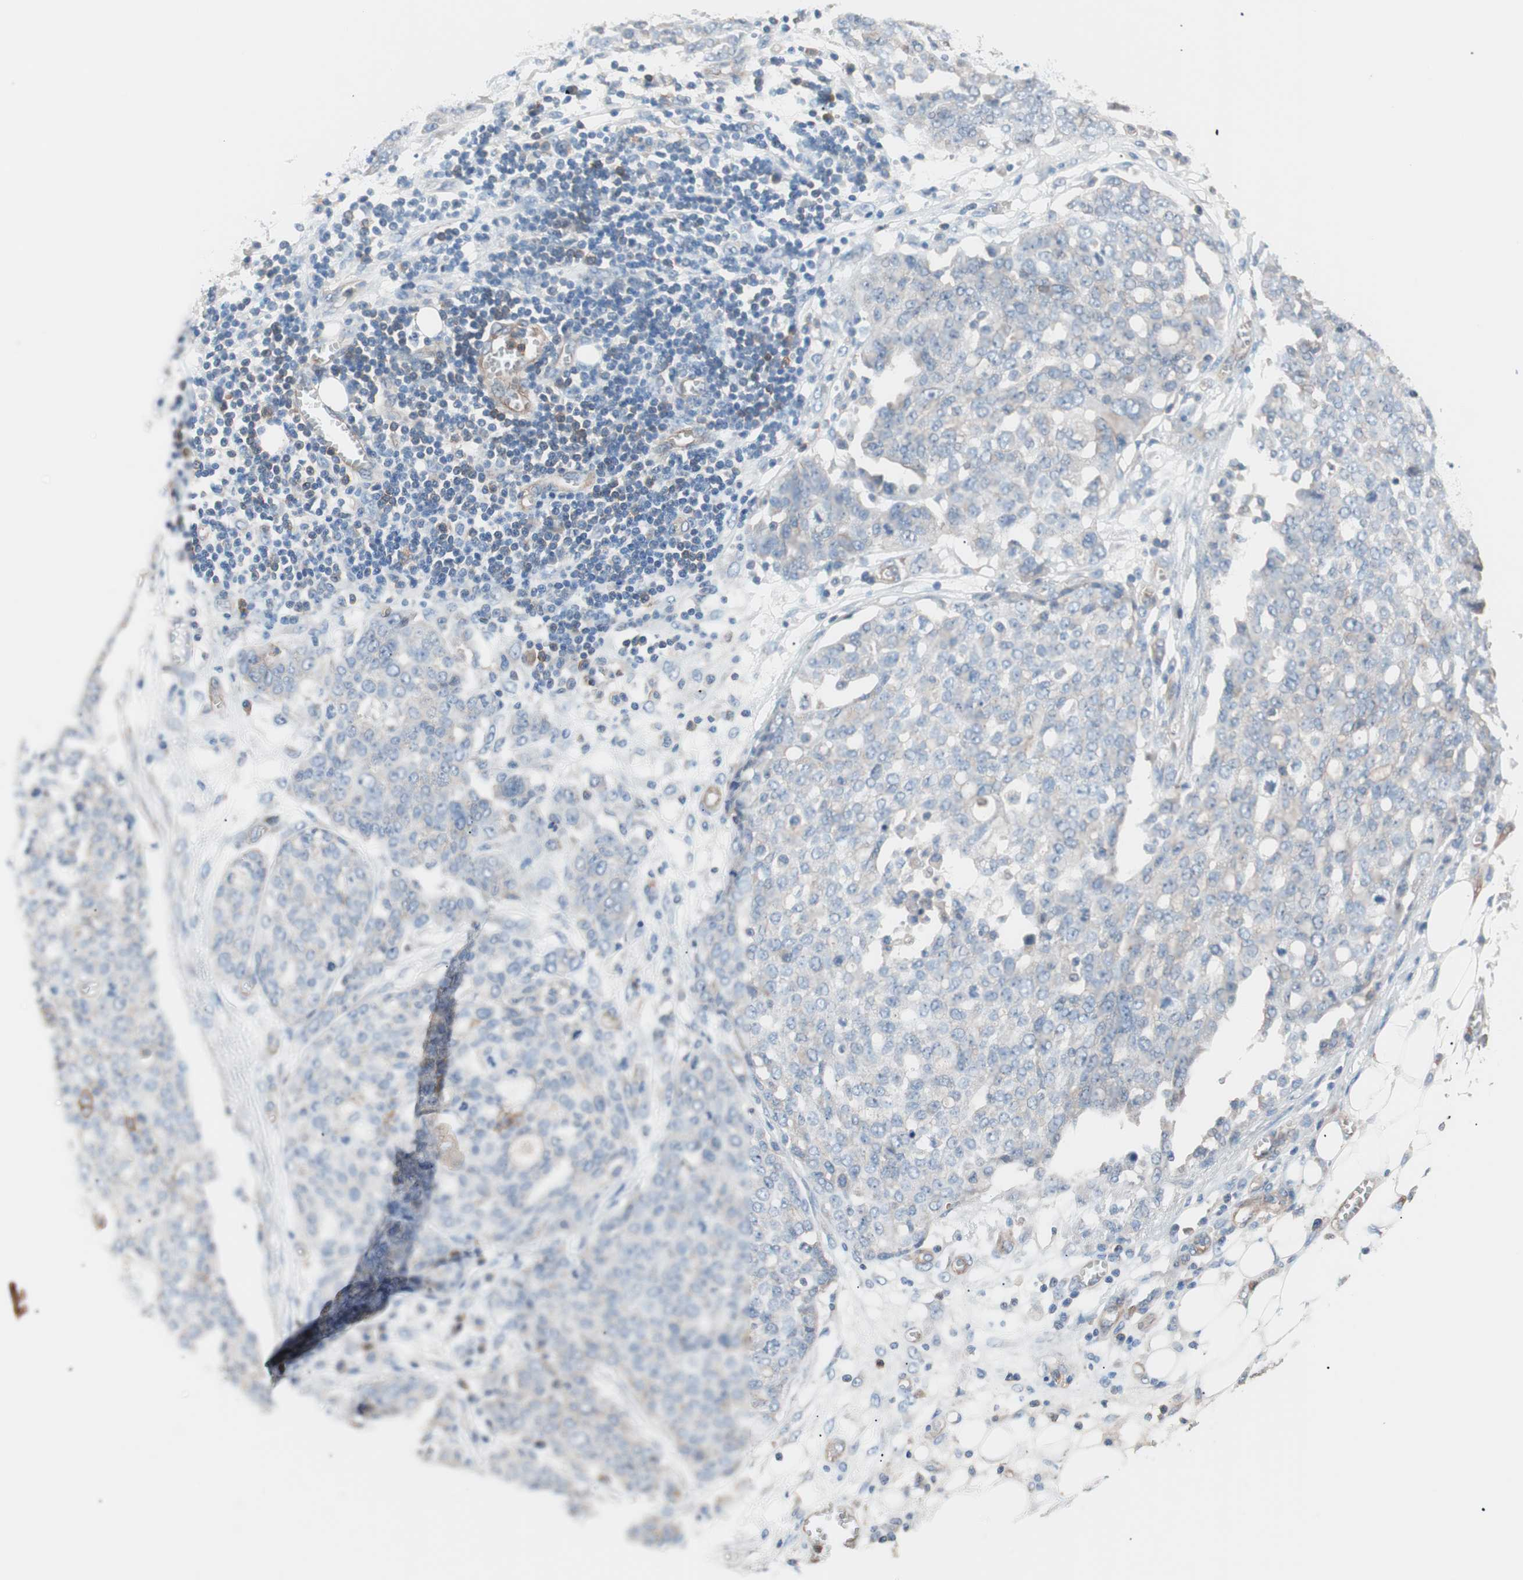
{"staining": {"intensity": "weak", "quantity": "<25%", "location": "cytoplasmic/membranous"}, "tissue": "ovarian cancer", "cell_type": "Tumor cells", "image_type": "cancer", "snomed": [{"axis": "morphology", "description": "Cystadenocarcinoma, serous, NOS"}, {"axis": "topography", "description": "Soft tissue"}, {"axis": "topography", "description": "Ovary"}], "caption": "Immunohistochemical staining of human ovarian cancer (serous cystadenocarcinoma) displays no significant staining in tumor cells.", "gene": "GPR160", "patient": {"sex": "female", "age": 57}}